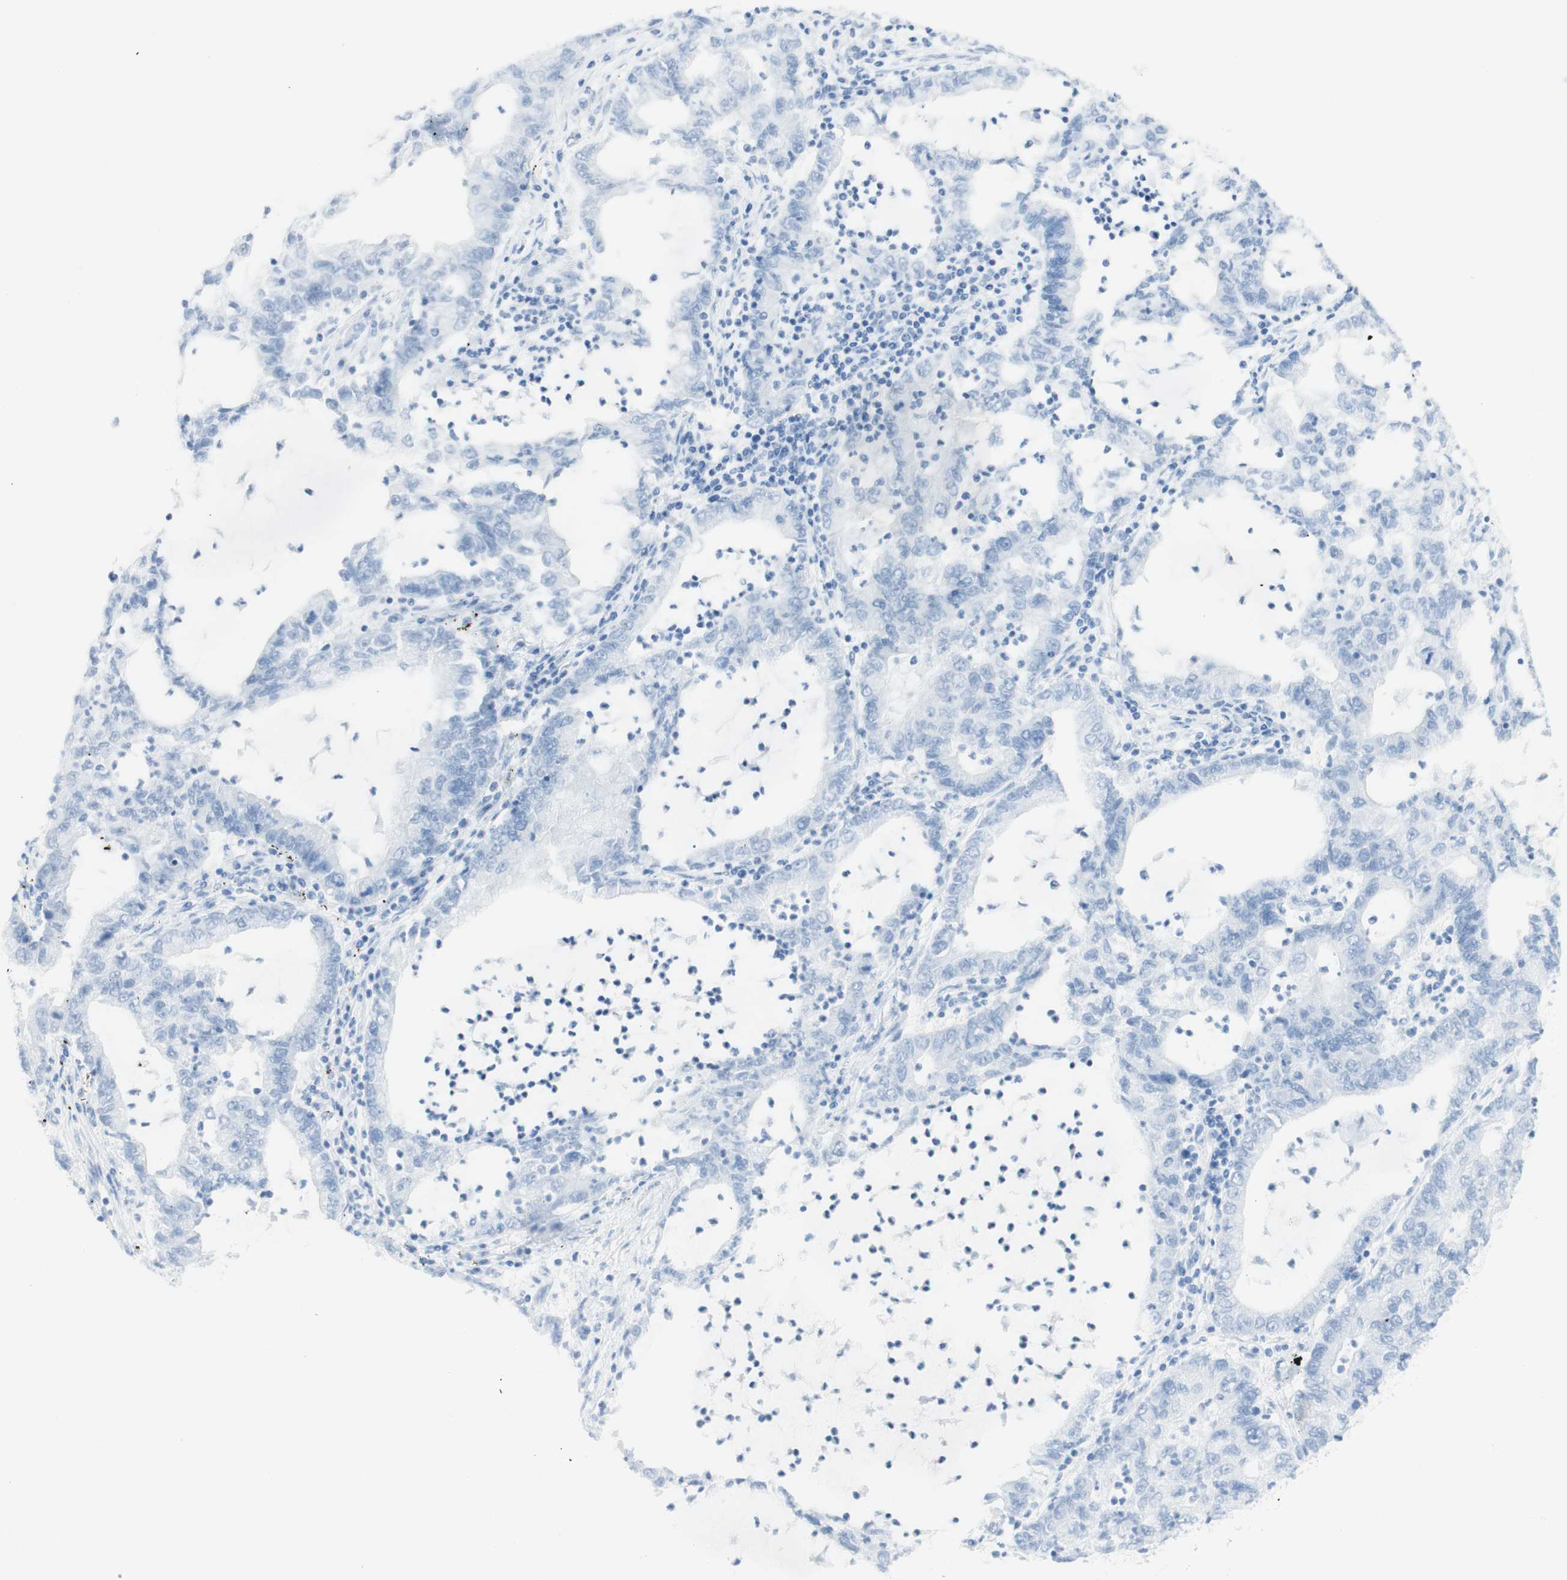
{"staining": {"intensity": "negative", "quantity": "none", "location": "none"}, "tissue": "lung cancer", "cell_type": "Tumor cells", "image_type": "cancer", "snomed": [{"axis": "morphology", "description": "Adenocarcinoma, NOS"}, {"axis": "topography", "description": "Lung"}], "caption": "This histopathology image is of lung adenocarcinoma stained with IHC to label a protein in brown with the nuclei are counter-stained blue. There is no expression in tumor cells. (DAB (3,3'-diaminobenzidine) immunohistochemistry, high magnification).", "gene": "TPO", "patient": {"sex": "female", "age": 51}}